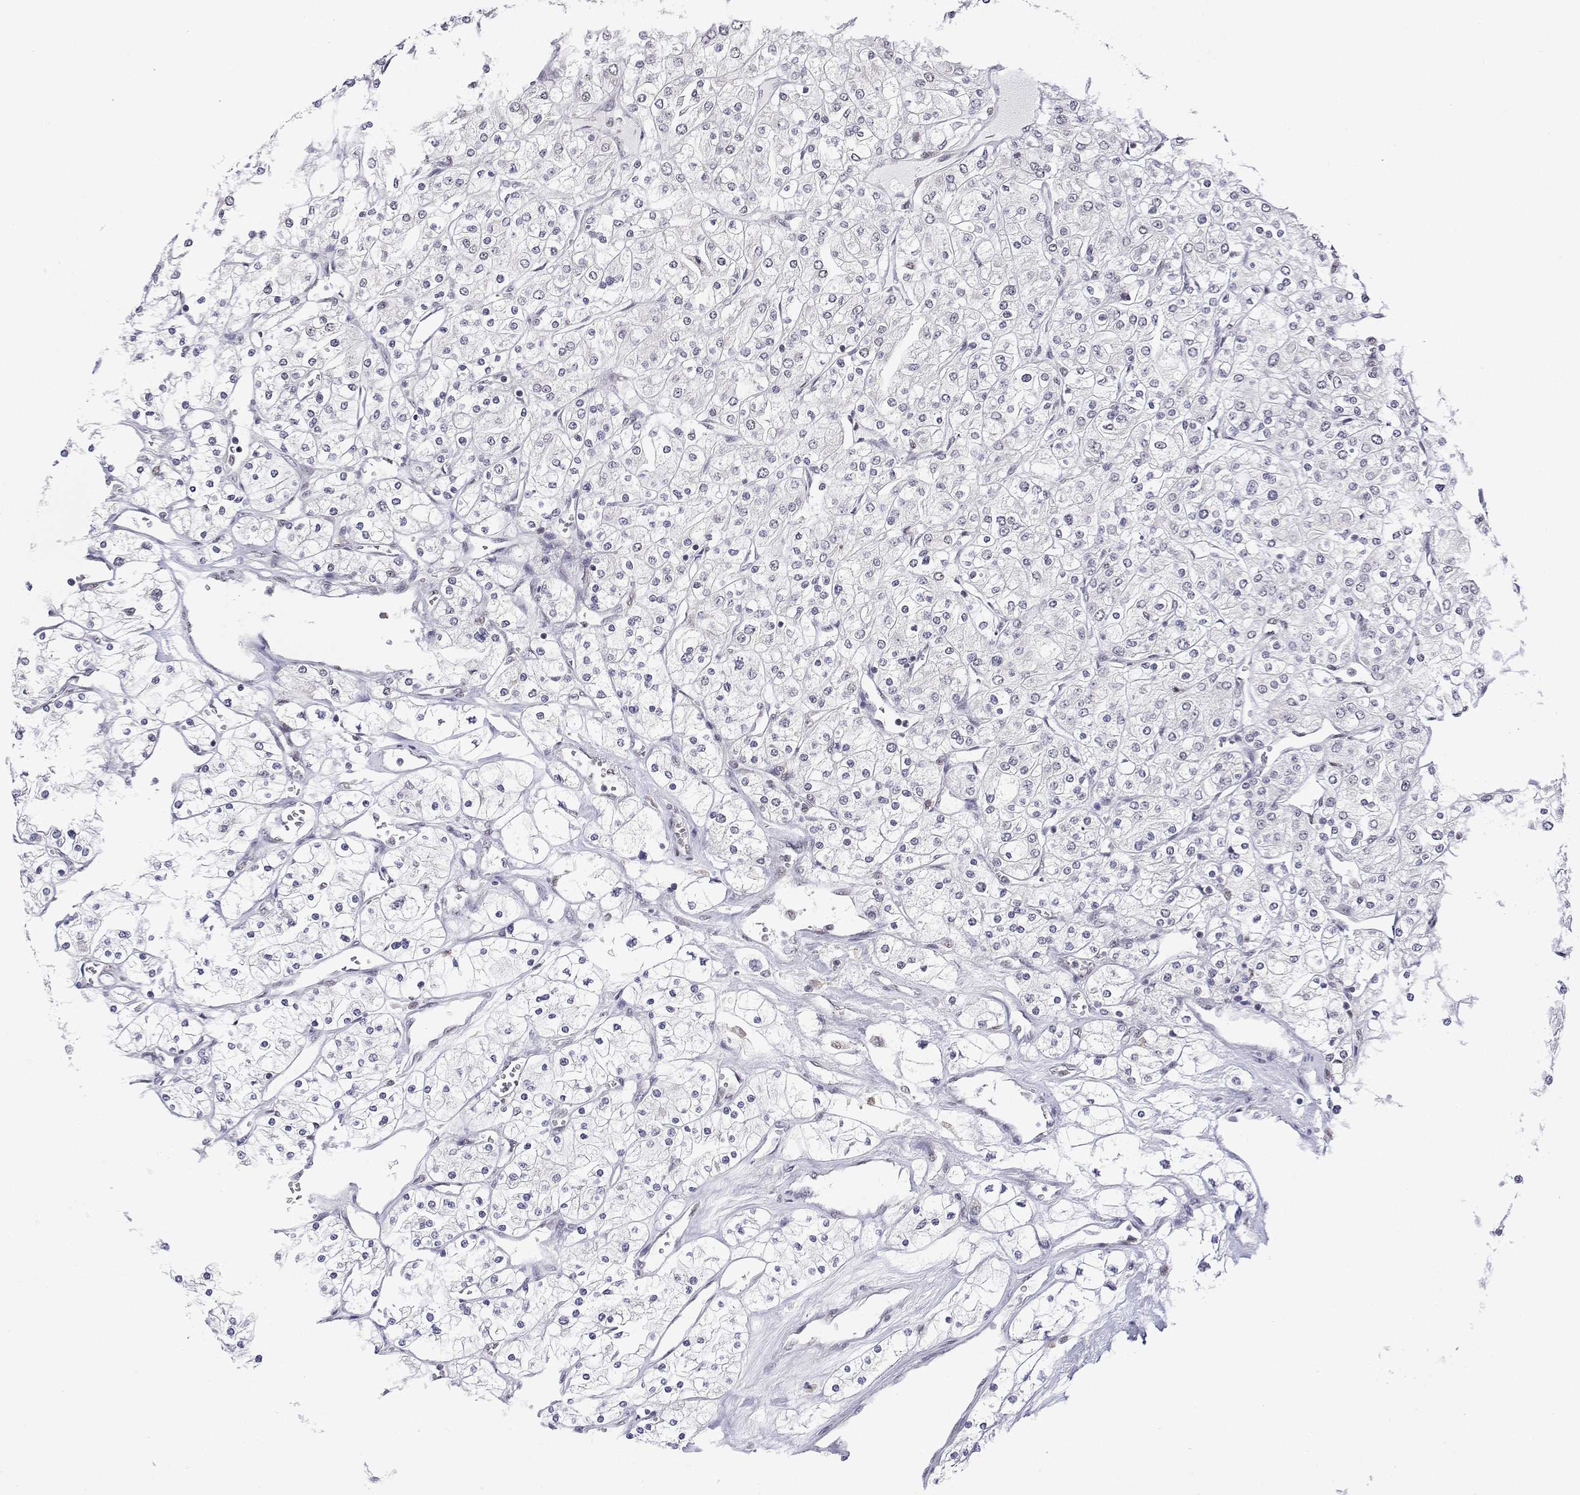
{"staining": {"intensity": "negative", "quantity": "none", "location": "none"}, "tissue": "renal cancer", "cell_type": "Tumor cells", "image_type": "cancer", "snomed": [{"axis": "morphology", "description": "Adenocarcinoma, NOS"}, {"axis": "topography", "description": "Kidney"}], "caption": "A high-resolution micrograph shows immunohistochemistry (IHC) staining of renal adenocarcinoma, which shows no significant staining in tumor cells.", "gene": "ADAR", "patient": {"sex": "male", "age": 80}}